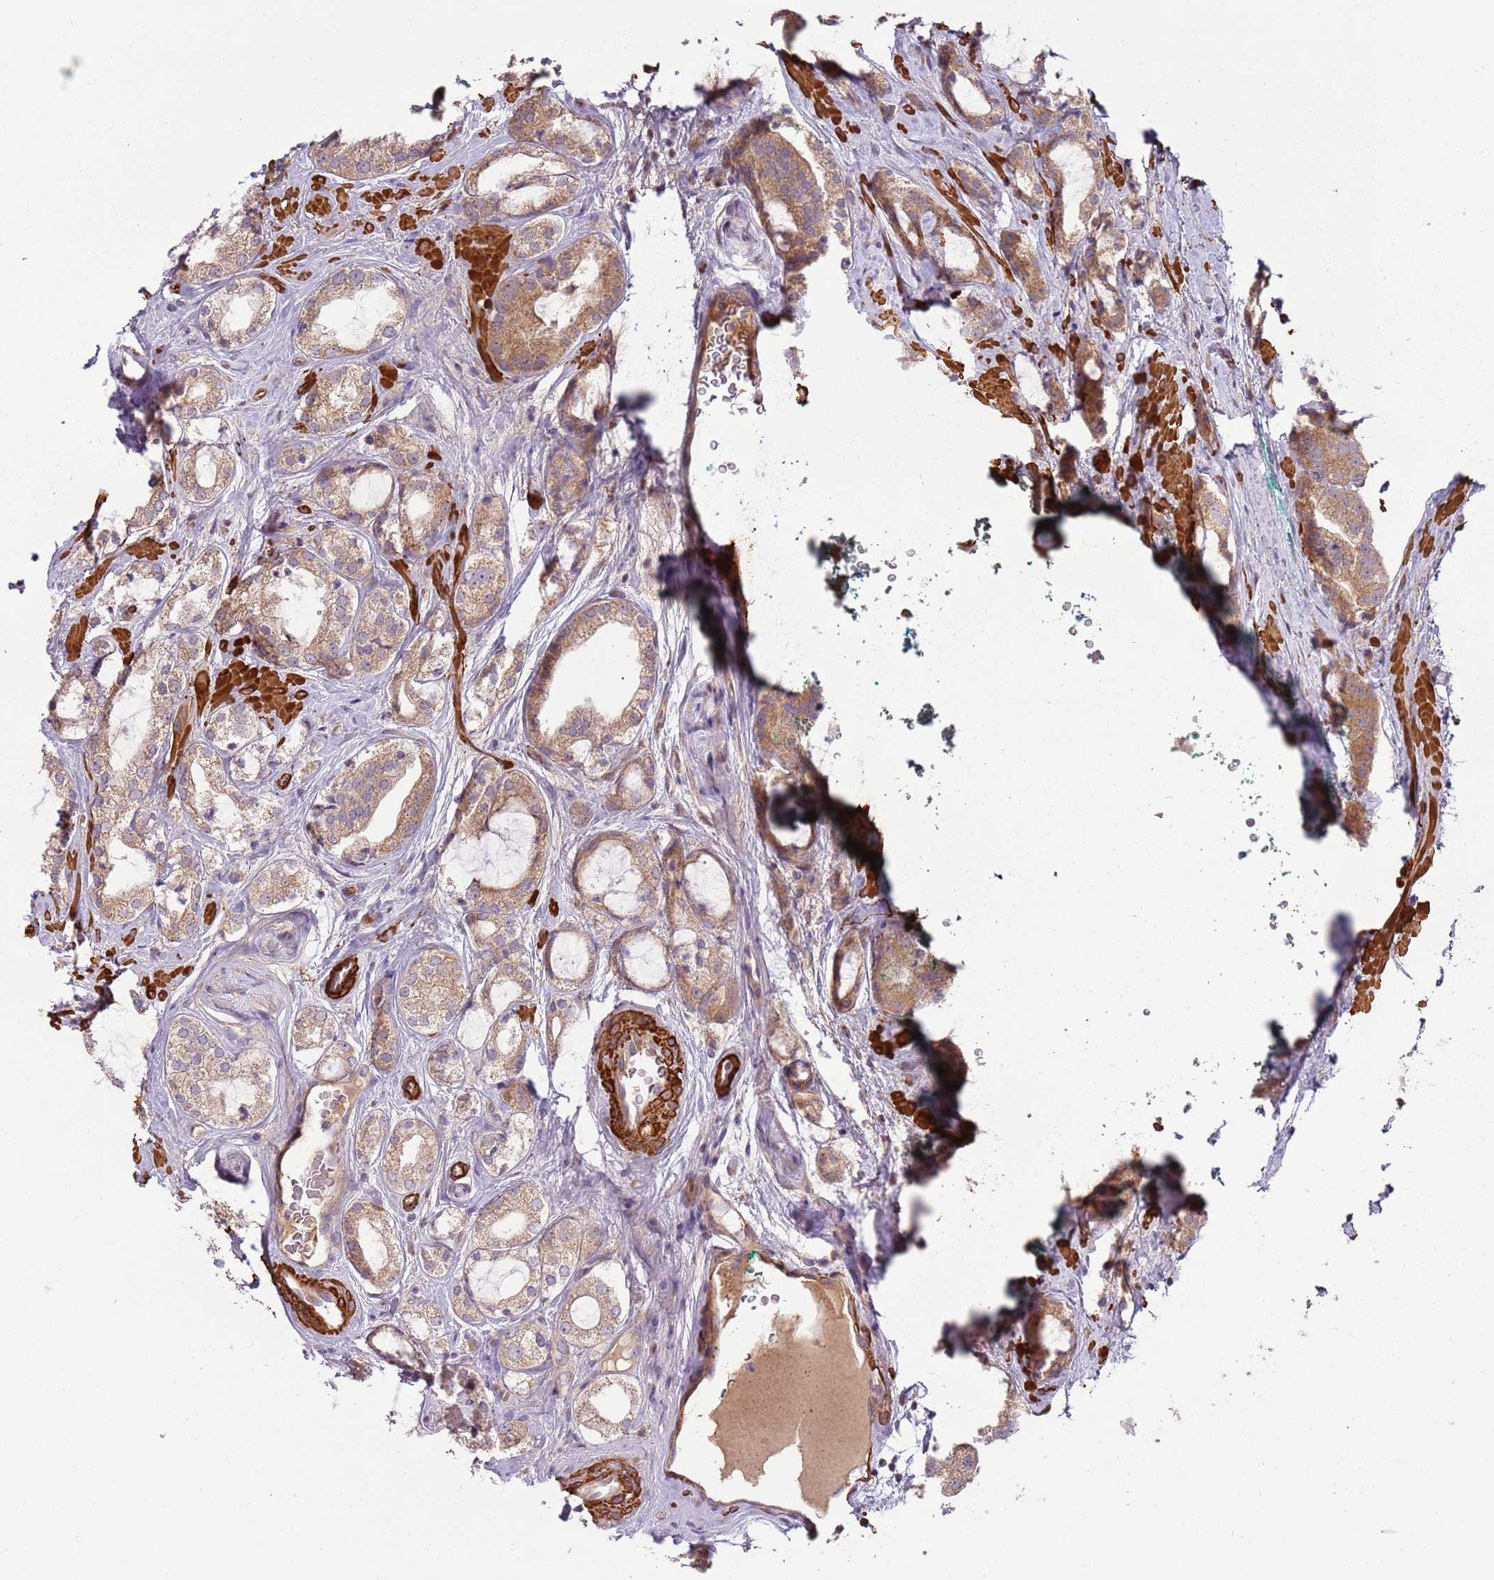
{"staining": {"intensity": "moderate", "quantity": "25%-75%", "location": "cytoplasmic/membranous"}, "tissue": "prostate cancer", "cell_type": "Tumor cells", "image_type": "cancer", "snomed": [{"axis": "morphology", "description": "Adenocarcinoma, High grade"}, {"axis": "topography", "description": "Prostate"}], "caption": "The image reveals a brown stain indicating the presence of a protein in the cytoplasmic/membranous of tumor cells in prostate cancer. Using DAB (3,3'-diaminobenzidine) (brown) and hematoxylin (blue) stains, captured at high magnification using brightfield microscopy.", "gene": "RNF128", "patient": {"sex": "male", "age": 64}}